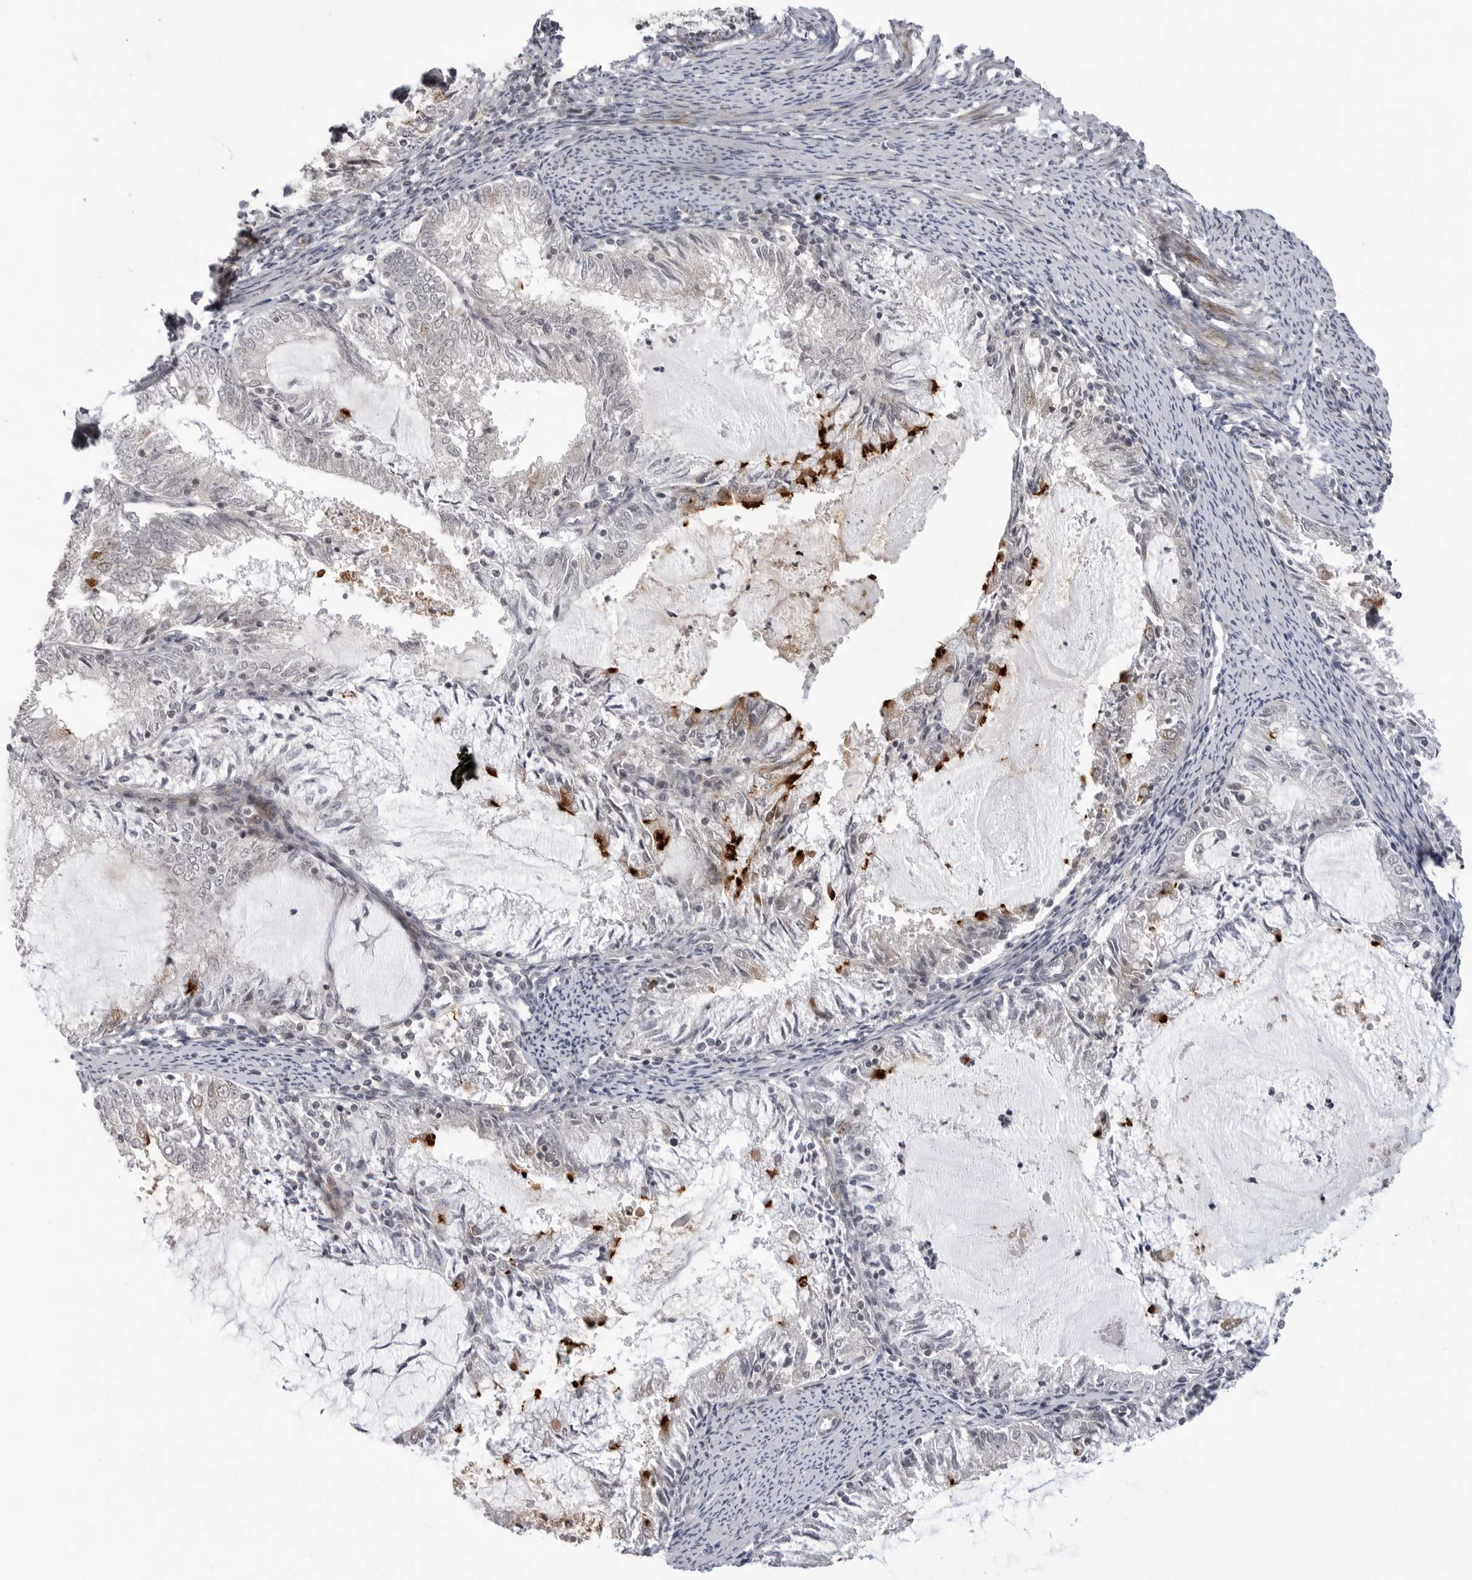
{"staining": {"intensity": "strong", "quantity": "<25%", "location": "cytoplasmic/membranous"}, "tissue": "endometrial cancer", "cell_type": "Tumor cells", "image_type": "cancer", "snomed": [{"axis": "morphology", "description": "Adenocarcinoma, NOS"}, {"axis": "topography", "description": "Endometrium"}], "caption": "Protein expression analysis of endometrial cancer shows strong cytoplasmic/membranous positivity in about <25% of tumor cells.", "gene": "ADAMTS5", "patient": {"sex": "female", "age": 57}}